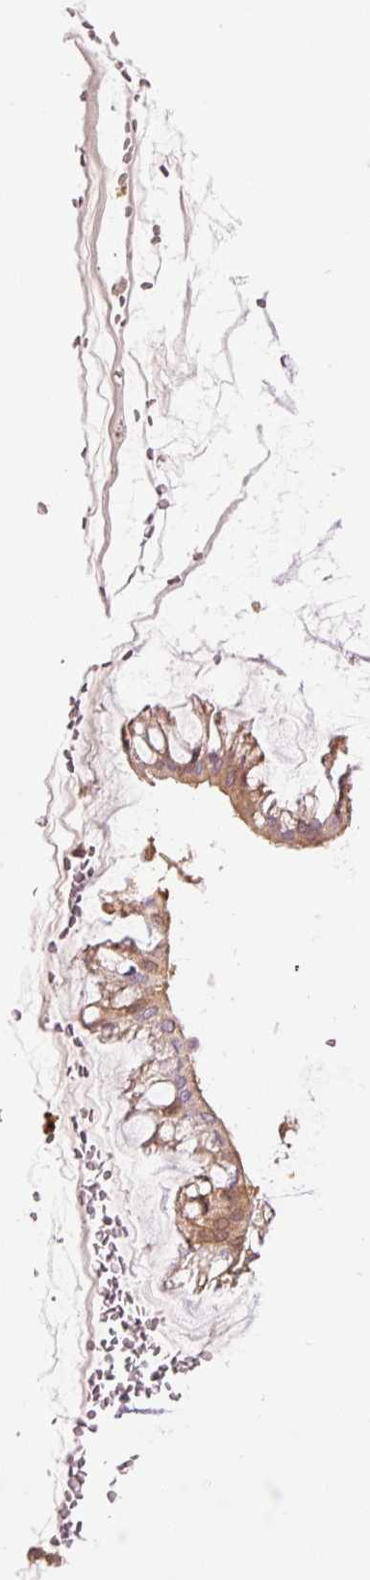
{"staining": {"intensity": "moderate", "quantity": ">75%", "location": "cytoplasmic/membranous"}, "tissue": "ovarian cancer", "cell_type": "Tumor cells", "image_type": "cancer", "snomed": [{"axis": "morphology", "description": "Cystadenocarcinoma, mucinous, NOS"}, {"axis": "topography", "description": "Ovary"}], "caption": "An image of human ovarian mucinous cystadenocarcinoma stained for a protein exhibits moderate cytoplasmic/membranous brown staining in tumor cells. (brown staining indicates protein expression, while blue staining denotes nuclei).", "gene": "PRDX5", "patient": {"sex": "female", "age": 73}}